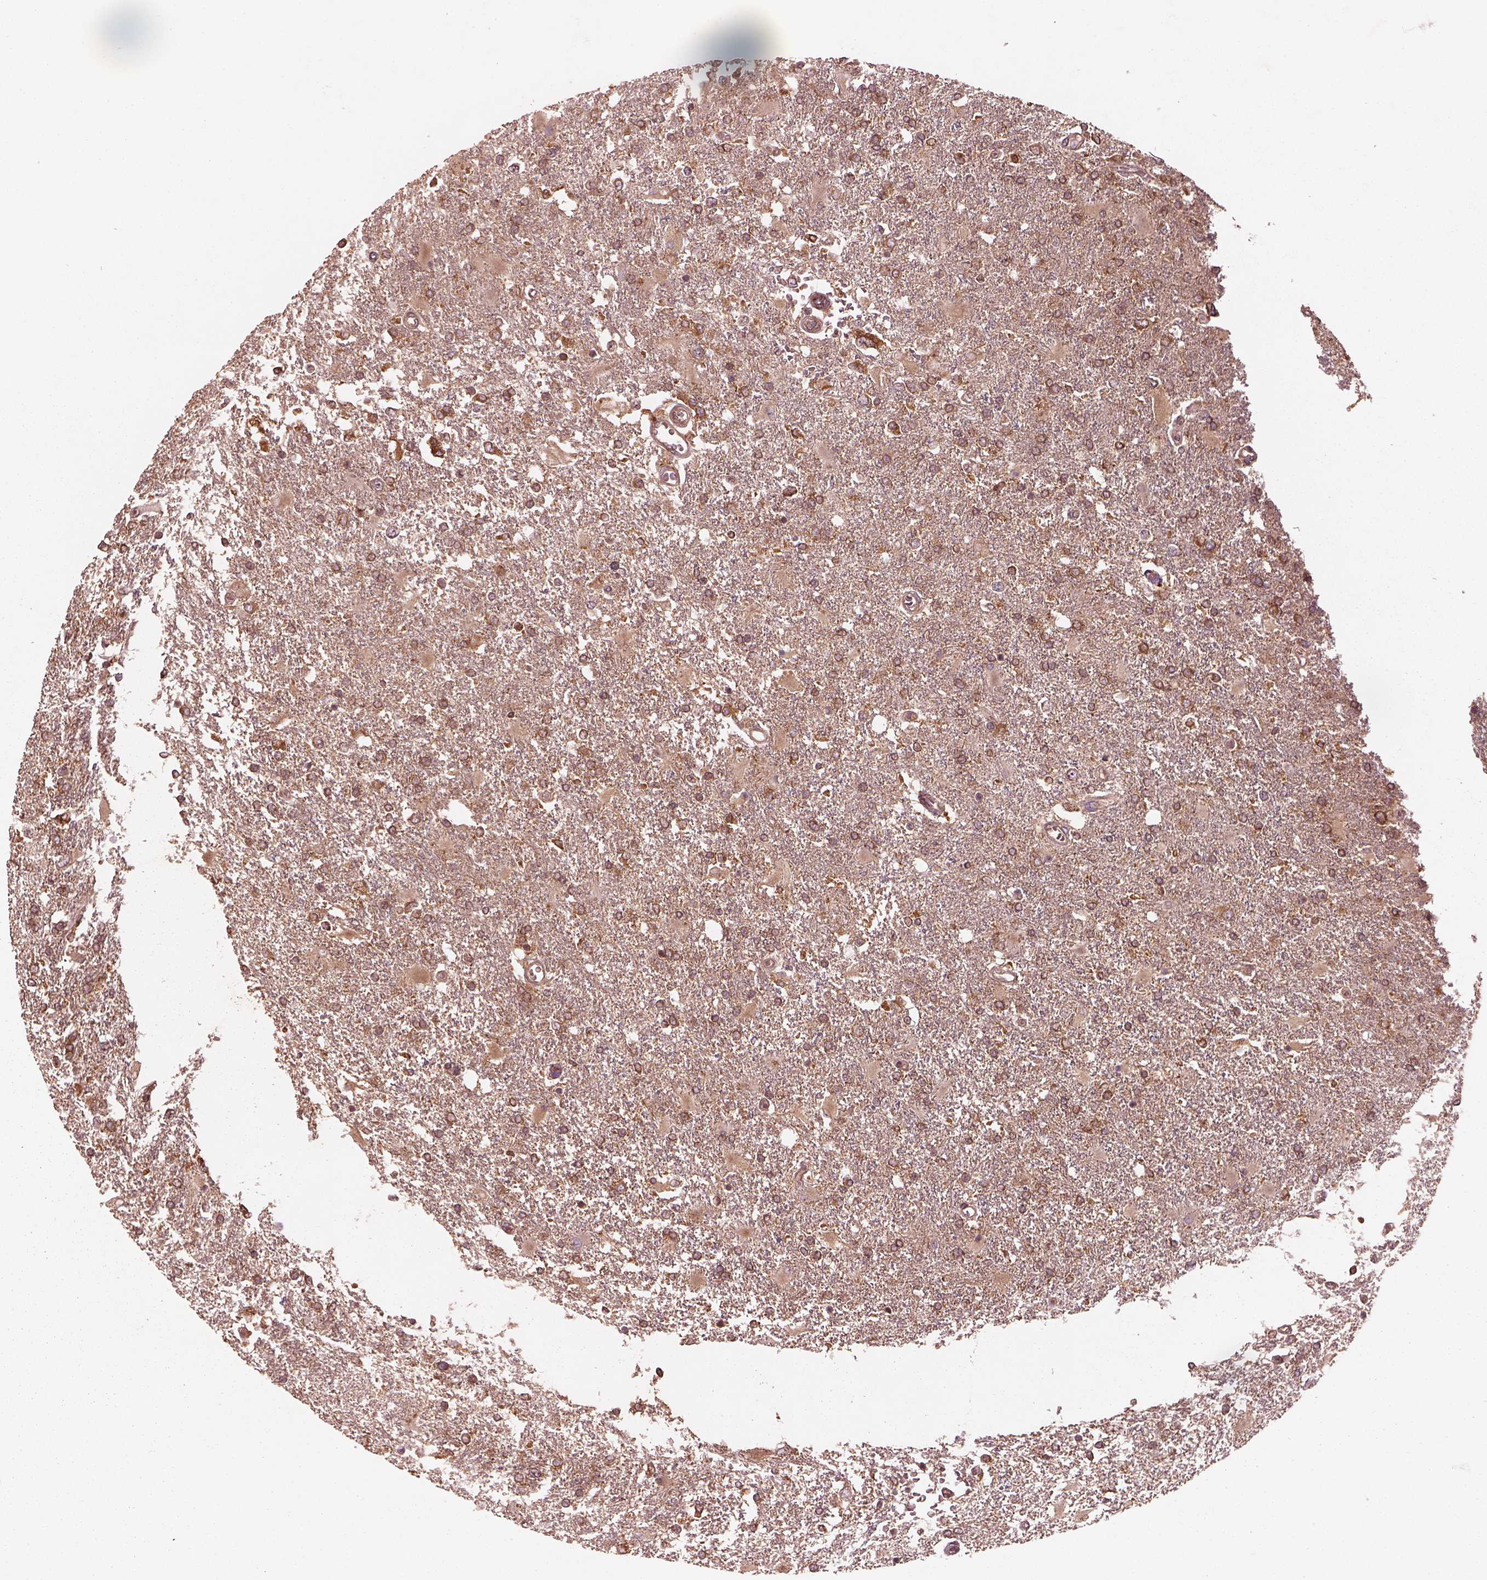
{"staining": {"intensity": "moderate", "quantity": "25%-75%", "location": "cytoplasmic/membranous"}, "tissue": "glioma", "cell_type": "Tumor cells", "image_type": "cancer", "snomed": [{"axis": "morphology", "description": "Glioma, malignant, High grade"}, {"axis": "topography", "description": "Cerebral cortex"}], "caption": "Moderate cytoplasmic/membranous protein expression is appreciated in about 25%-75% of tumor cells in glioma. Ihc stains the protein of interest in brown and the nuclei are stained blue.", "gene": "PIK3R2", "patient": {"sex": "male", "age": 79}}